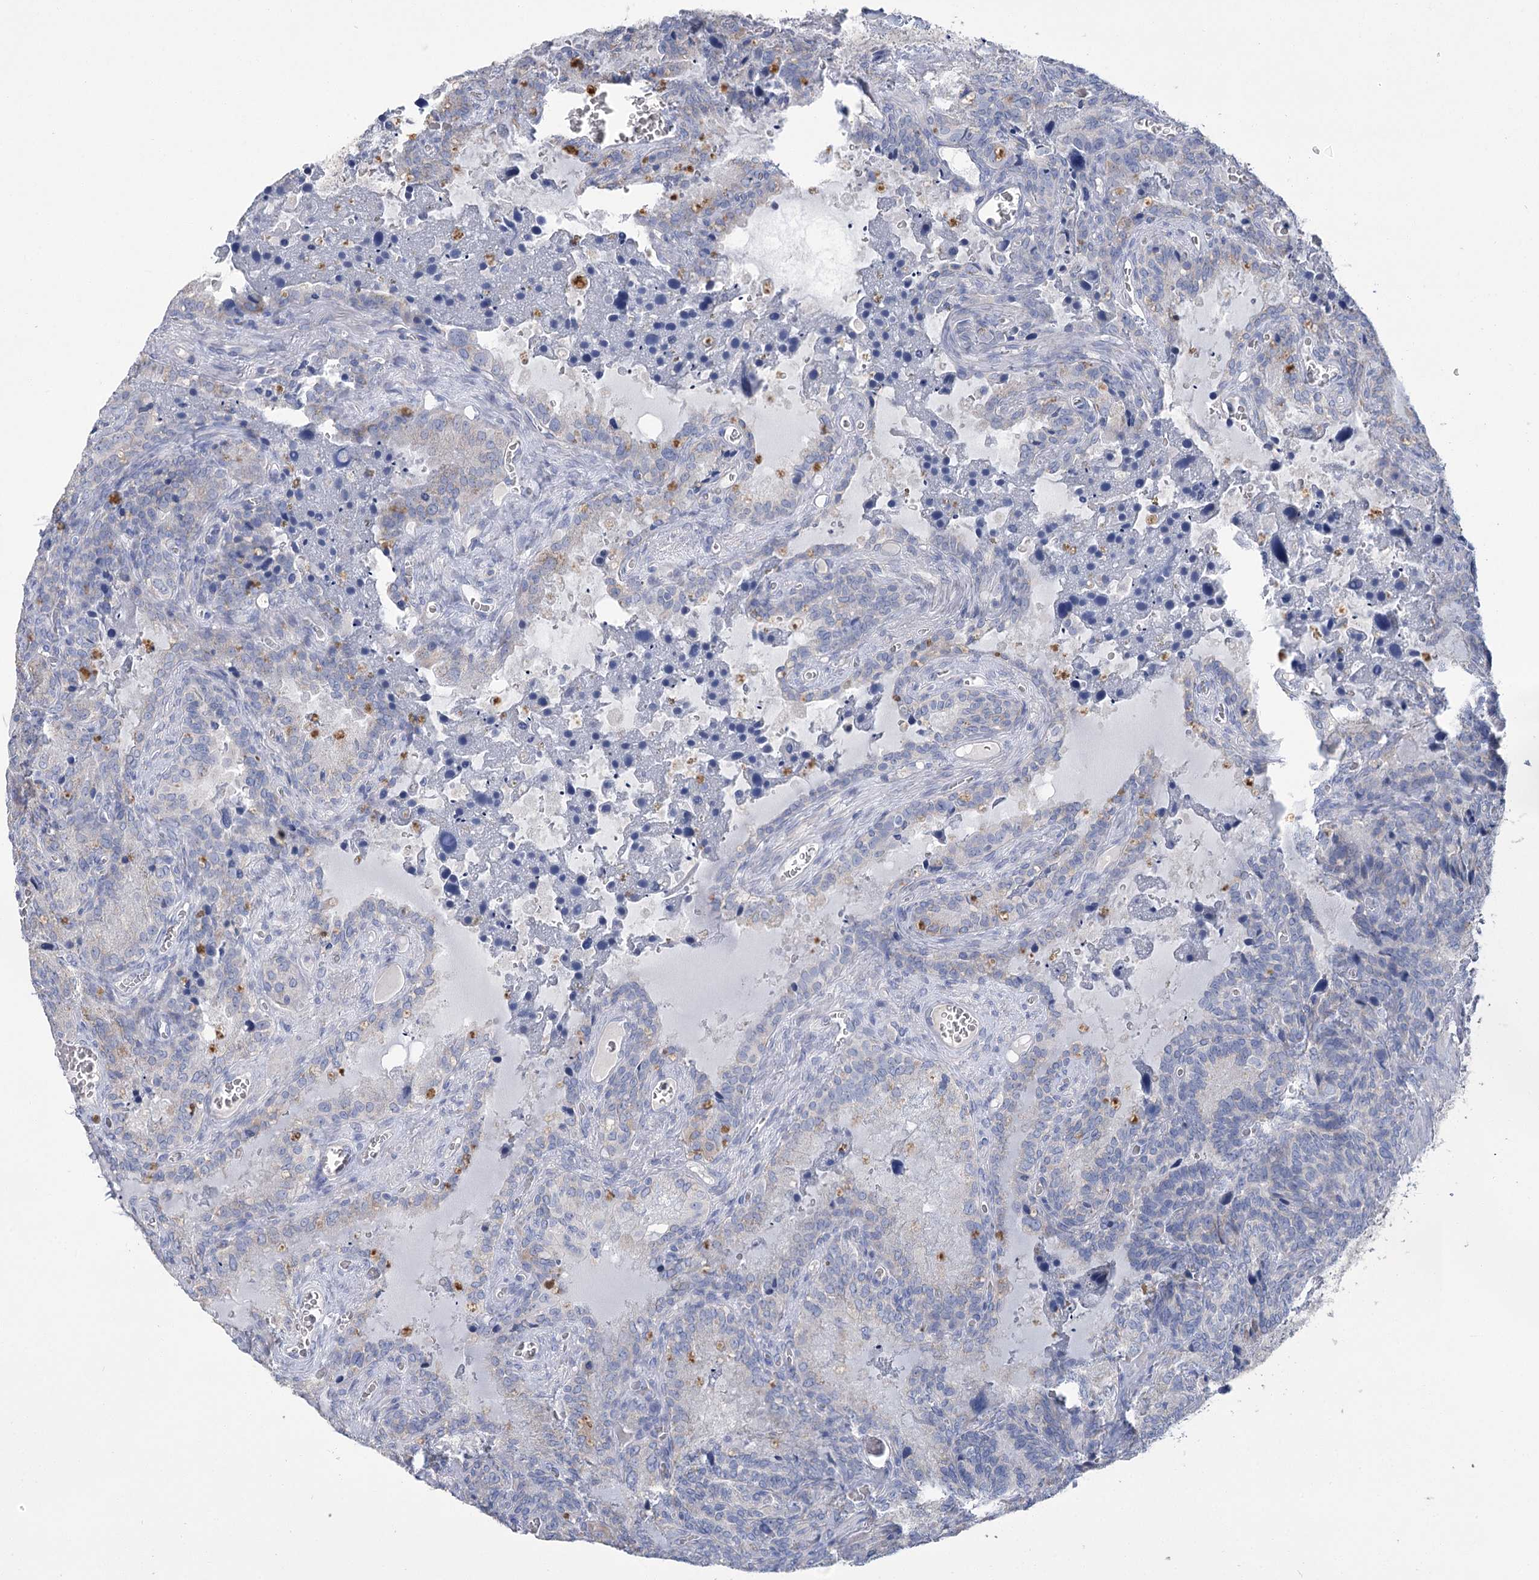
{"staining": {"intensity": "negative", "quantity": "none", "location": "none"}, "tissue": "seminal vesicle", "cell_type": "Glandular cells", "image_type": "normal", "snomed": [{"axis": "morphology", "description": "Normal tissue, NOS"}, {"axis": "topography", "description": "Seminal veicle"}], "caption": "This histopathology image is of normal seminal vesicle stained with IHC to label a protein in brown with the nuclei are counter-stained blue. There is no positivity in glandular cells.", "gene": "SLC9A3", "patient": {"sex": "male", "age": 62}}